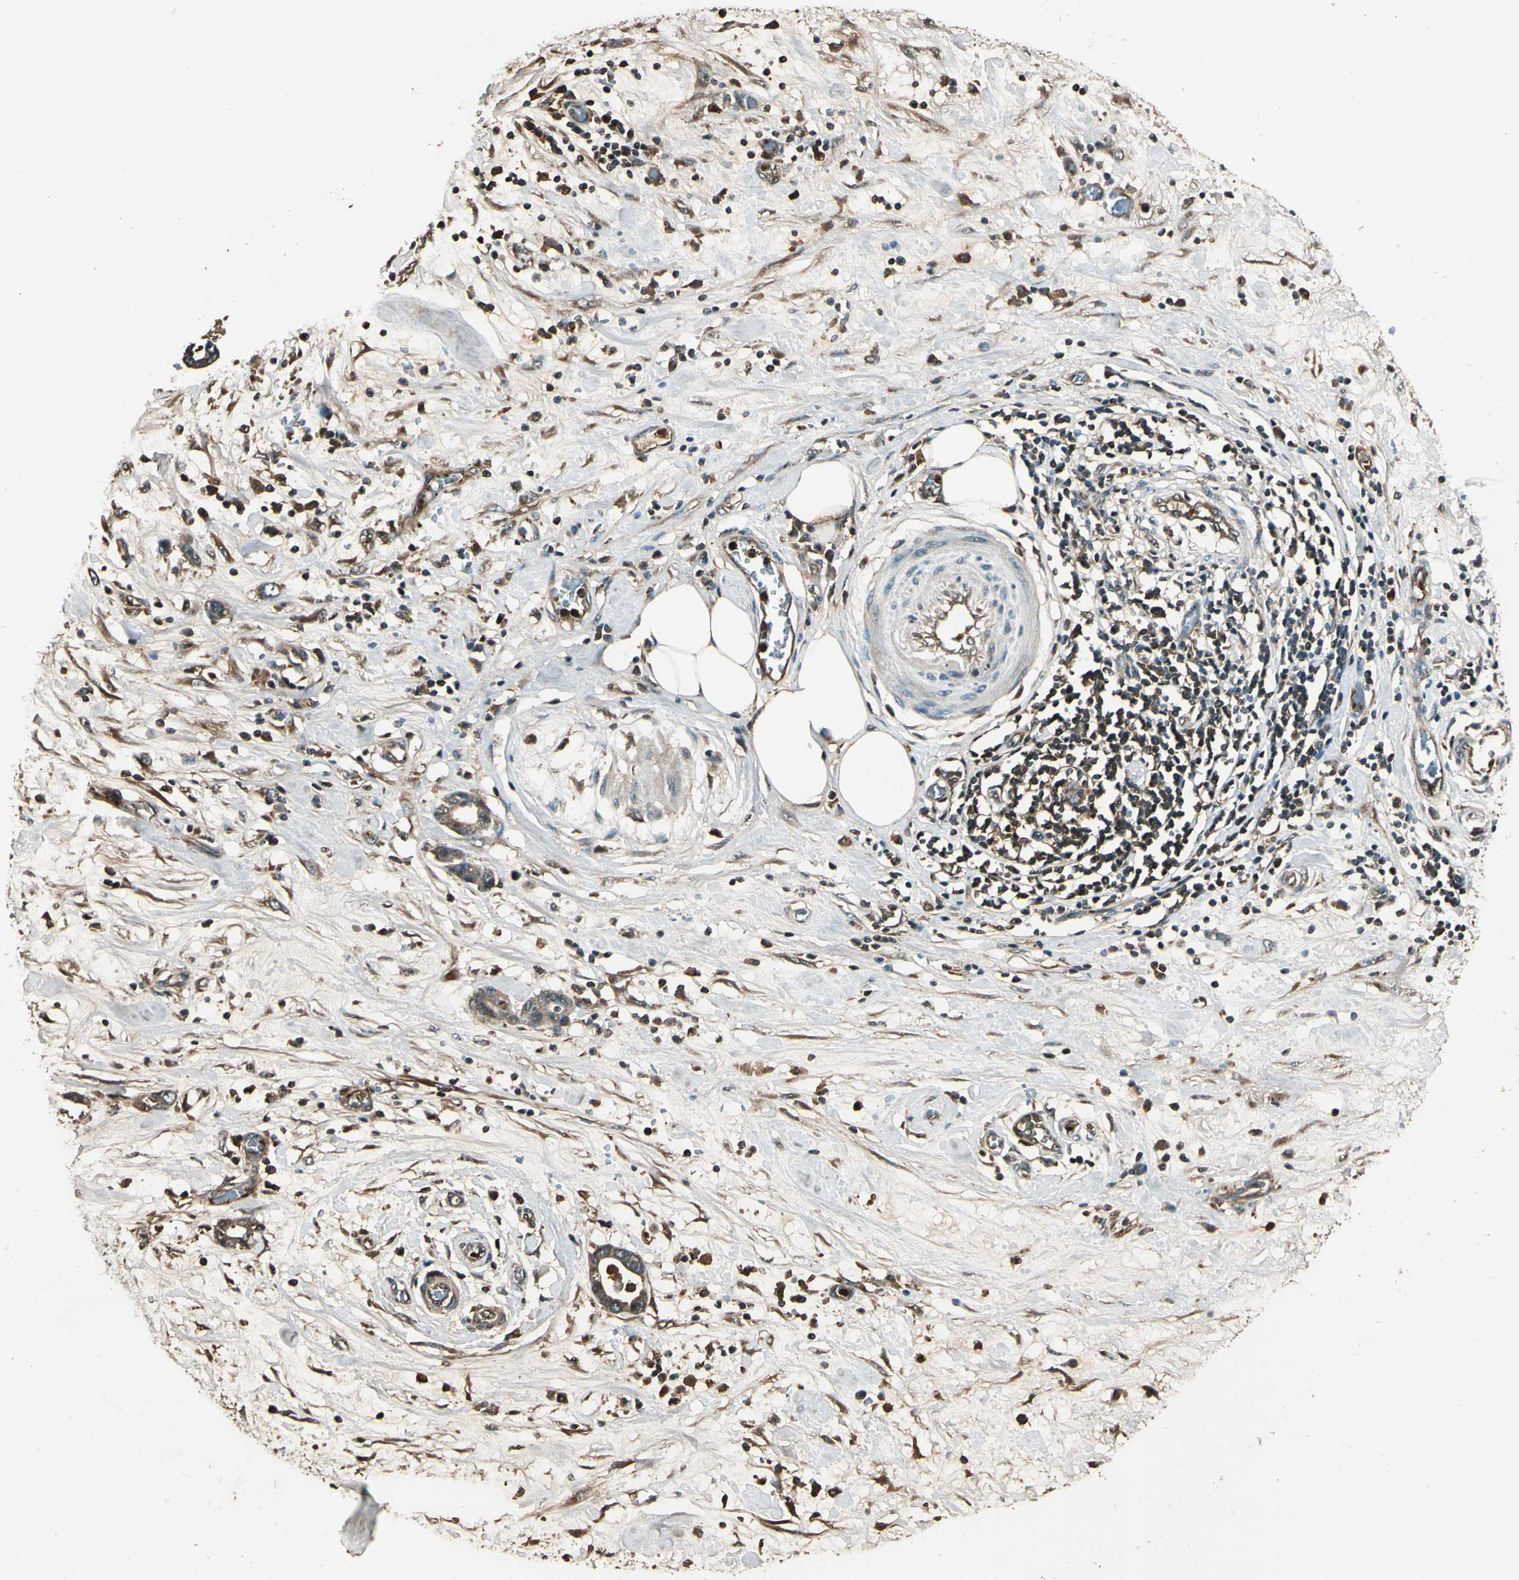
{"staining": {"intensity": "moderate", "quantity": ">75%", "location": "cytoplasmic/membranous"}, "tissue": "pancreatic cancer", "cell_type": "Tumor cells", "image_type": "cancer", "snomed": [{"axis": "morphology", "description": "Adenocarcinoma, NOS"}, {"axis": "topography", "description": "Pancreas"}], "caption": "Tumor cells display medium levels of moderate cytoplasmic/membranous expression in approximately >75% of cells in human pancreatic adenocarcinoma. Immunohistochemistry stains the protein of interest in brown and the nuclei are stained blue.", "gene": "STX11", "patient": {"sex": "female", "age": 57}}